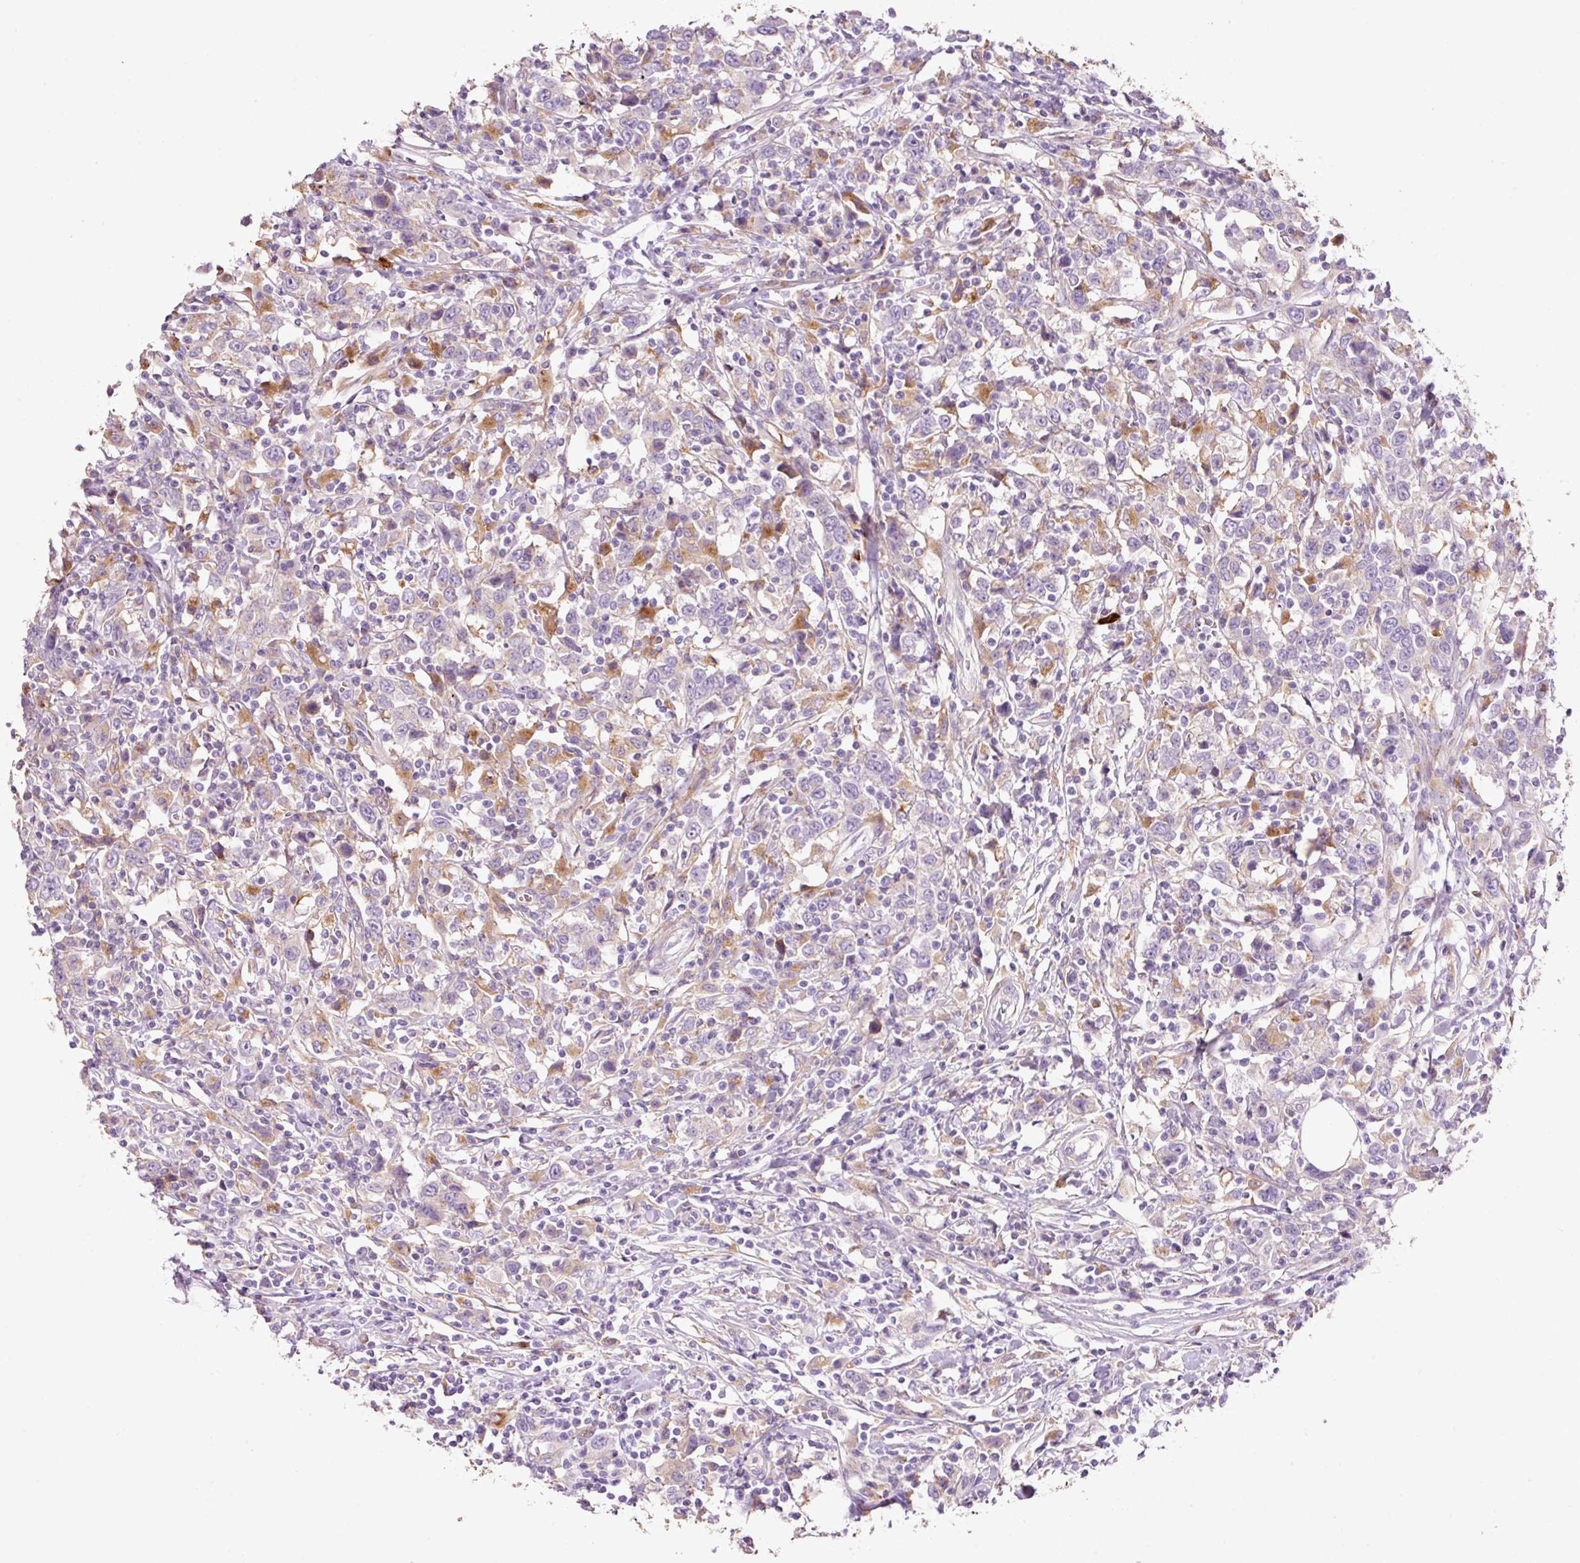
{"staining": {"intensity": "negative", "quantity": "none", "location": "none"}, "tissue": "urothelial cancer", "cell_type": "Tumor cells", "image_type": "cancer", "snomed": [{"axis": "morphology", "description": "Urothelial carcinoma, High grade"}, {"axis": "topography", "description": "Urinary bladder"}], "caption": "IHC histopathology image of neoplastic tissue: urothelial carcinoma (high-grade) stained with DAB reveals no significant protein positivity in tumor cells. (DAB (3,3'-diaminobenzidine) immunohistochemistry visualized using brightfield microscopy, high magnification).", "gene": "TMC8", "patient": {"sex": "male", "age": 61}}